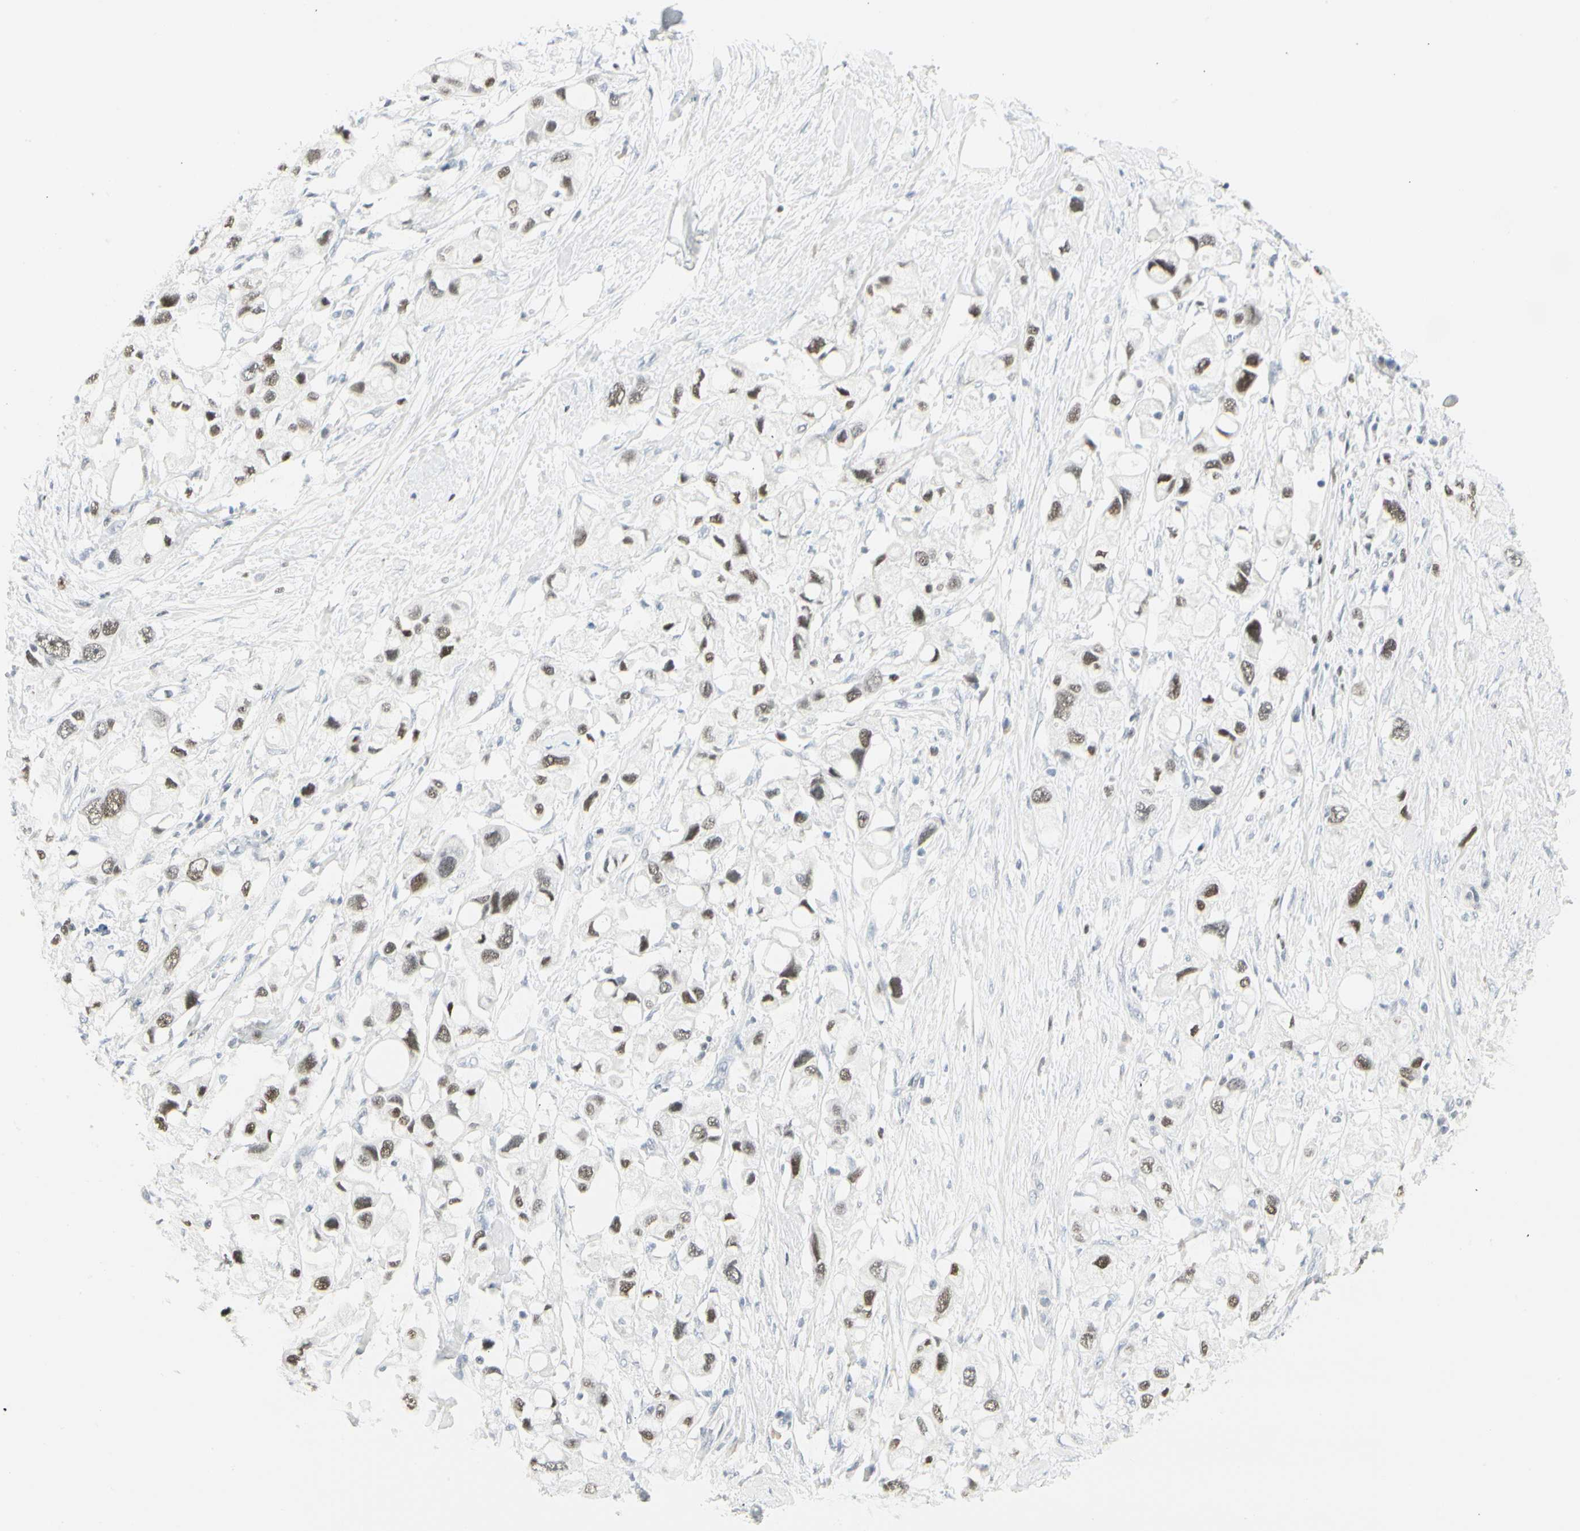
{"staining": {"intensity": "moderate", "quantity": ">75%", "location": "nuclear"}, "tissue": "pancreatic cancer", "cell_type": "Tumor cells", "image_type": "cancer", "snomed": [{"axis": "morphology", "description": "Adenocarcinoma, NOS"}, {"axis": "topography", "description": "Pancreas"}], "caption": "A brown stain highlights moderate nuclear positivity of a protein in adenocarcinoma (pancreatic) tumor cells.", "gene": "ZBTB7B", "patient": {"sex": "female", "age": 56}}